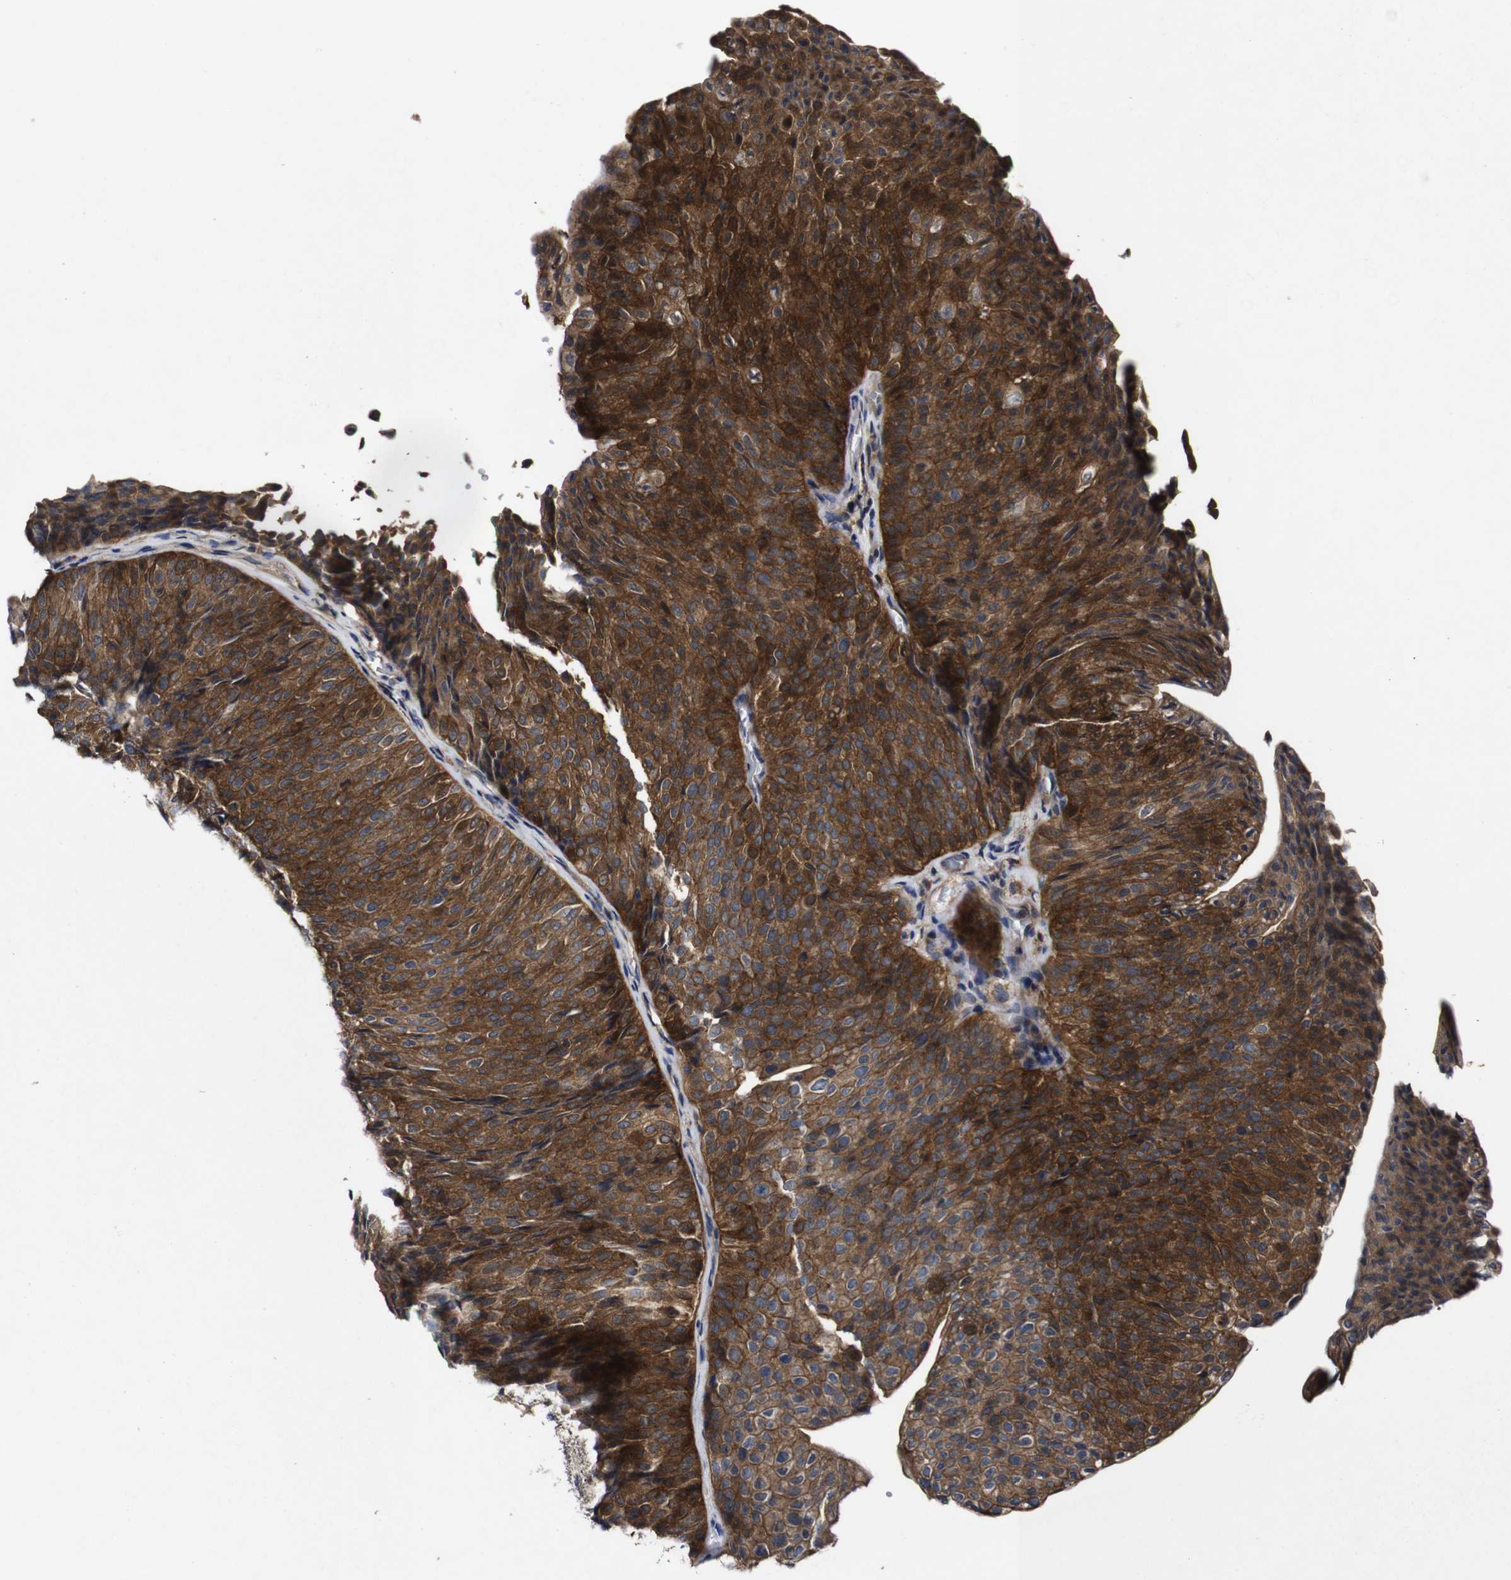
{"staining": {"intensity": "strong", "quantity": ">75%", "location": "cytoplasmic/membranous"}, "tissue": "urothelial cancer", "cell_type": "Tumor cells", "image_type": "cancer", "snomed": [{"axis": "morphology", "description": "Urothelial carcinoma, Low grade"}, {"axis": "topography", "description": "Urinary bladder"}], "caption": "Immunohistochemistry of low-grade urothelial carcinoma shows high levels of strong cytoplasmic/membranous staining in approximately >75% of tumor cells. The protein of interest is shown in brown color, while the nuclei are stained blue.", "gene": "GSDME", "patient": {"sex": "male", "age": 78}}